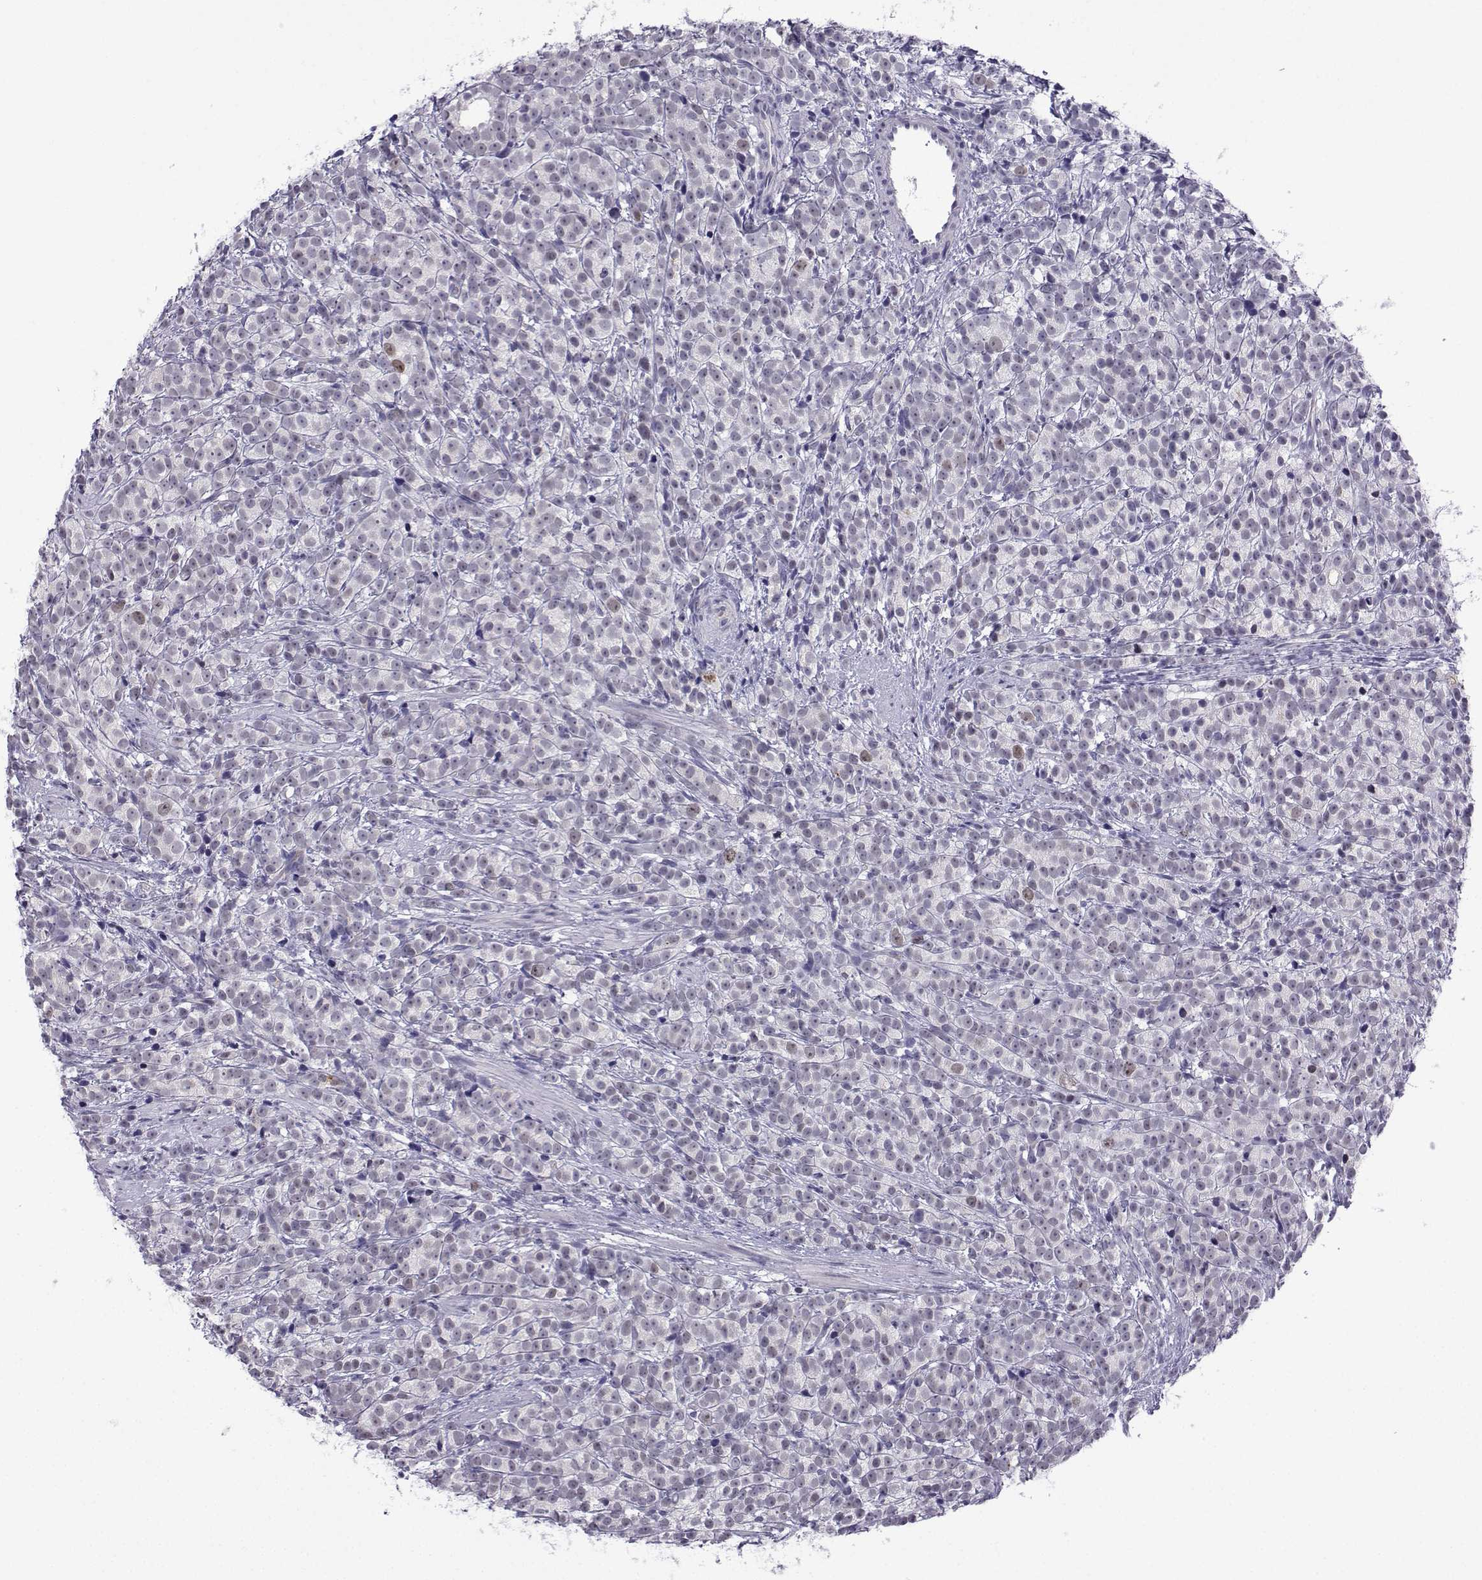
{"staining": {"intensity": "moderate", "quantity": "<25%", "location": "nuclear"}, "tissue": "prostate cancer", "cell_type": "Tumor cells", "image_type": "cancer", "snomed": [{"axis": "morphology", "description": "Adenocarcinoma, High grade"}, {"axis": "topography", "description": "Prostate"}], "caption": "Prostate cancer (high-grade adenocarcinoma) stained with DAB immunohistochemistry (IHC) shows low levels of moderate nuclear positivity in about <25% of tumor cells.", "gene": "INCENP", "patient": {"sex": "male", "age": 53}}